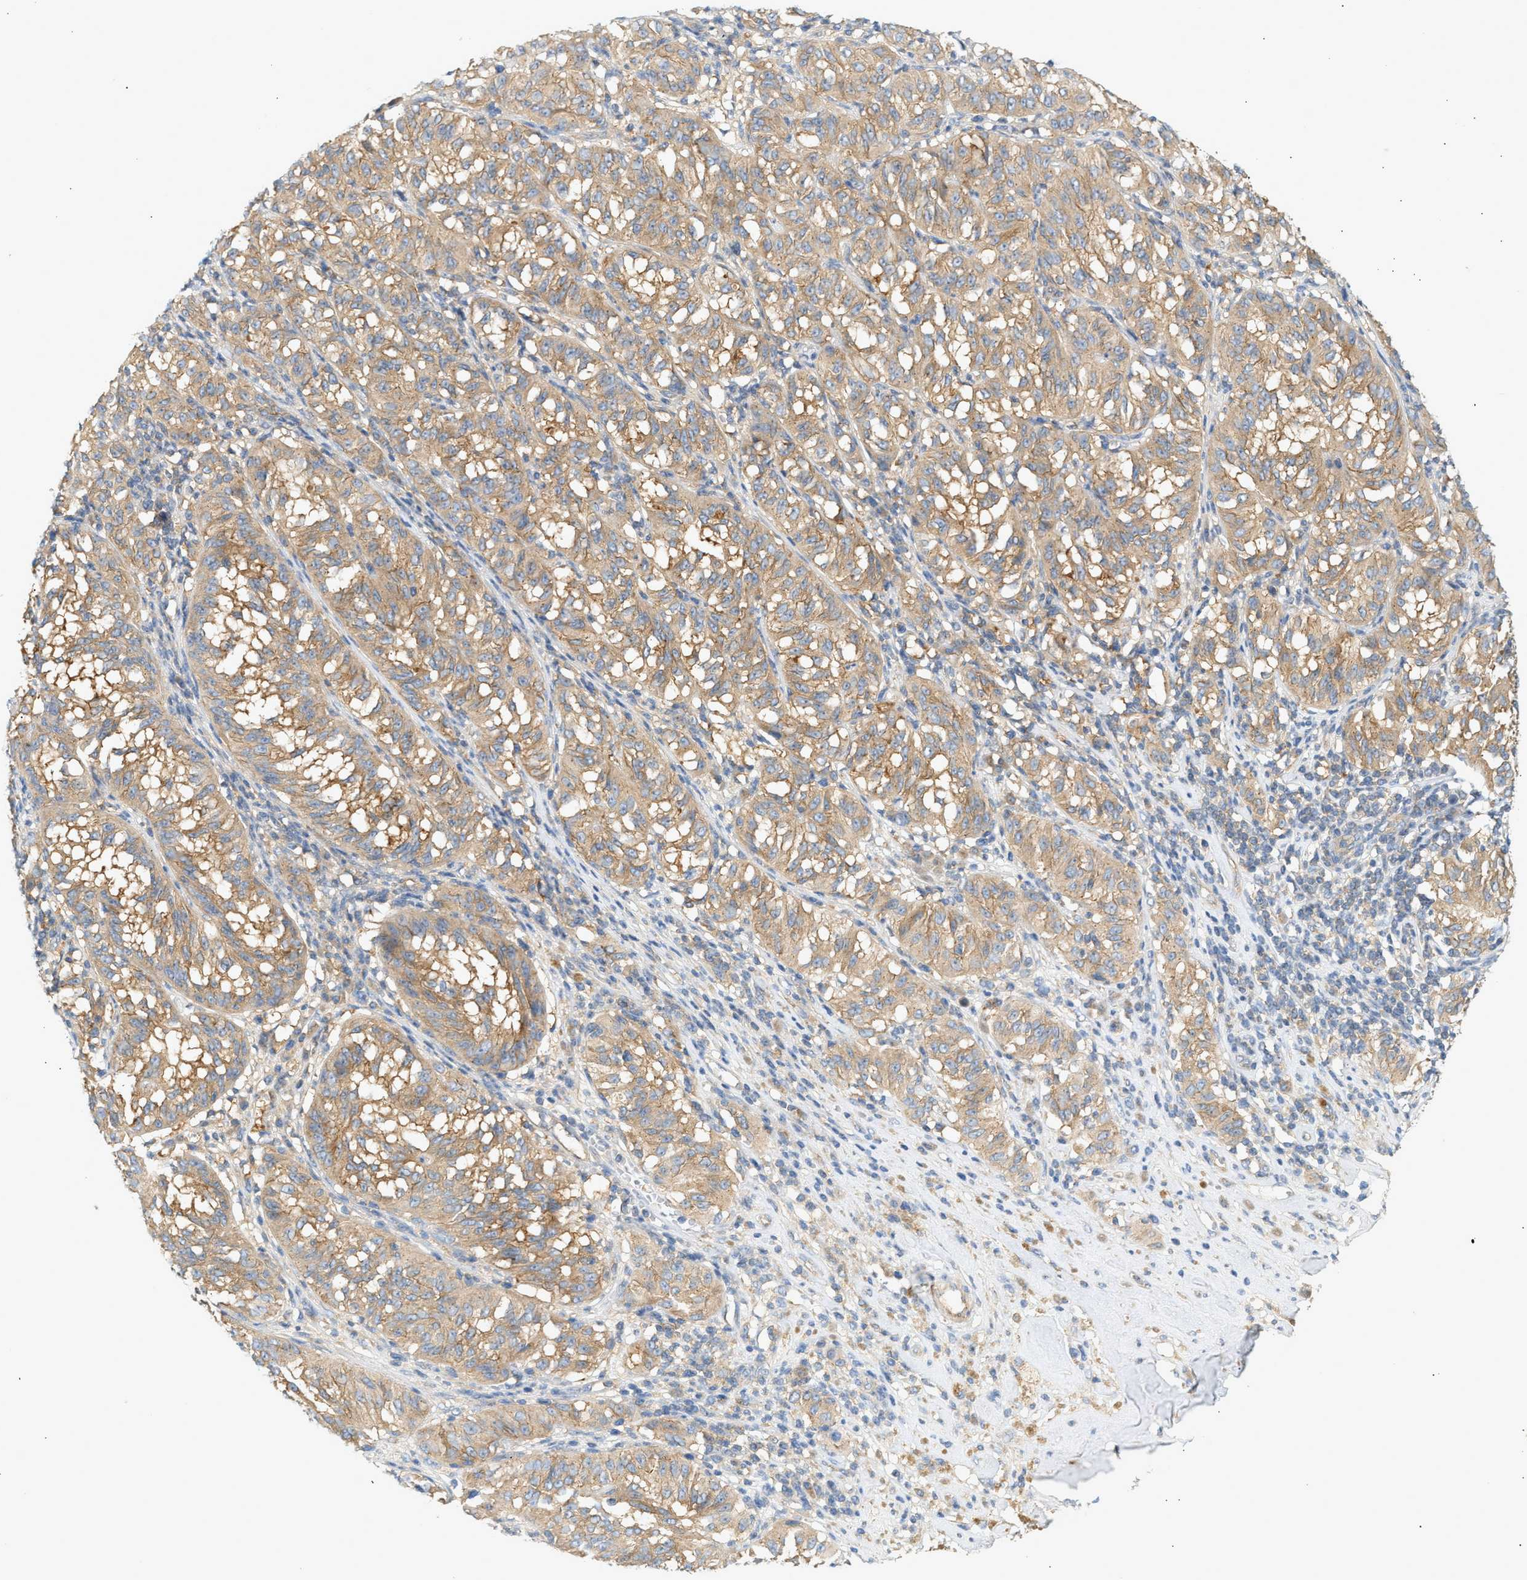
{"staining": {"intensity": "weak", "quantity": ">75%", "location": "cytoplasmic/membranous"}, "tissue": "melanoma", "cell_type": "Tumor cells", "image_type": "cancer", "snomed": [{"axis": "morphology", "description": "Malignant melanoma, NOS"}, {"axis": "topography", "description": "Skin"}], "caption": "Immunohistochemical staining of human malignant melanoma demonstrates low levels of weak cytoplasmic/membranous protein staining in approximately >75% of tumor cells.", "gene": "PAFAH1B1", "patient": {"sex": "female", "age": 72}}